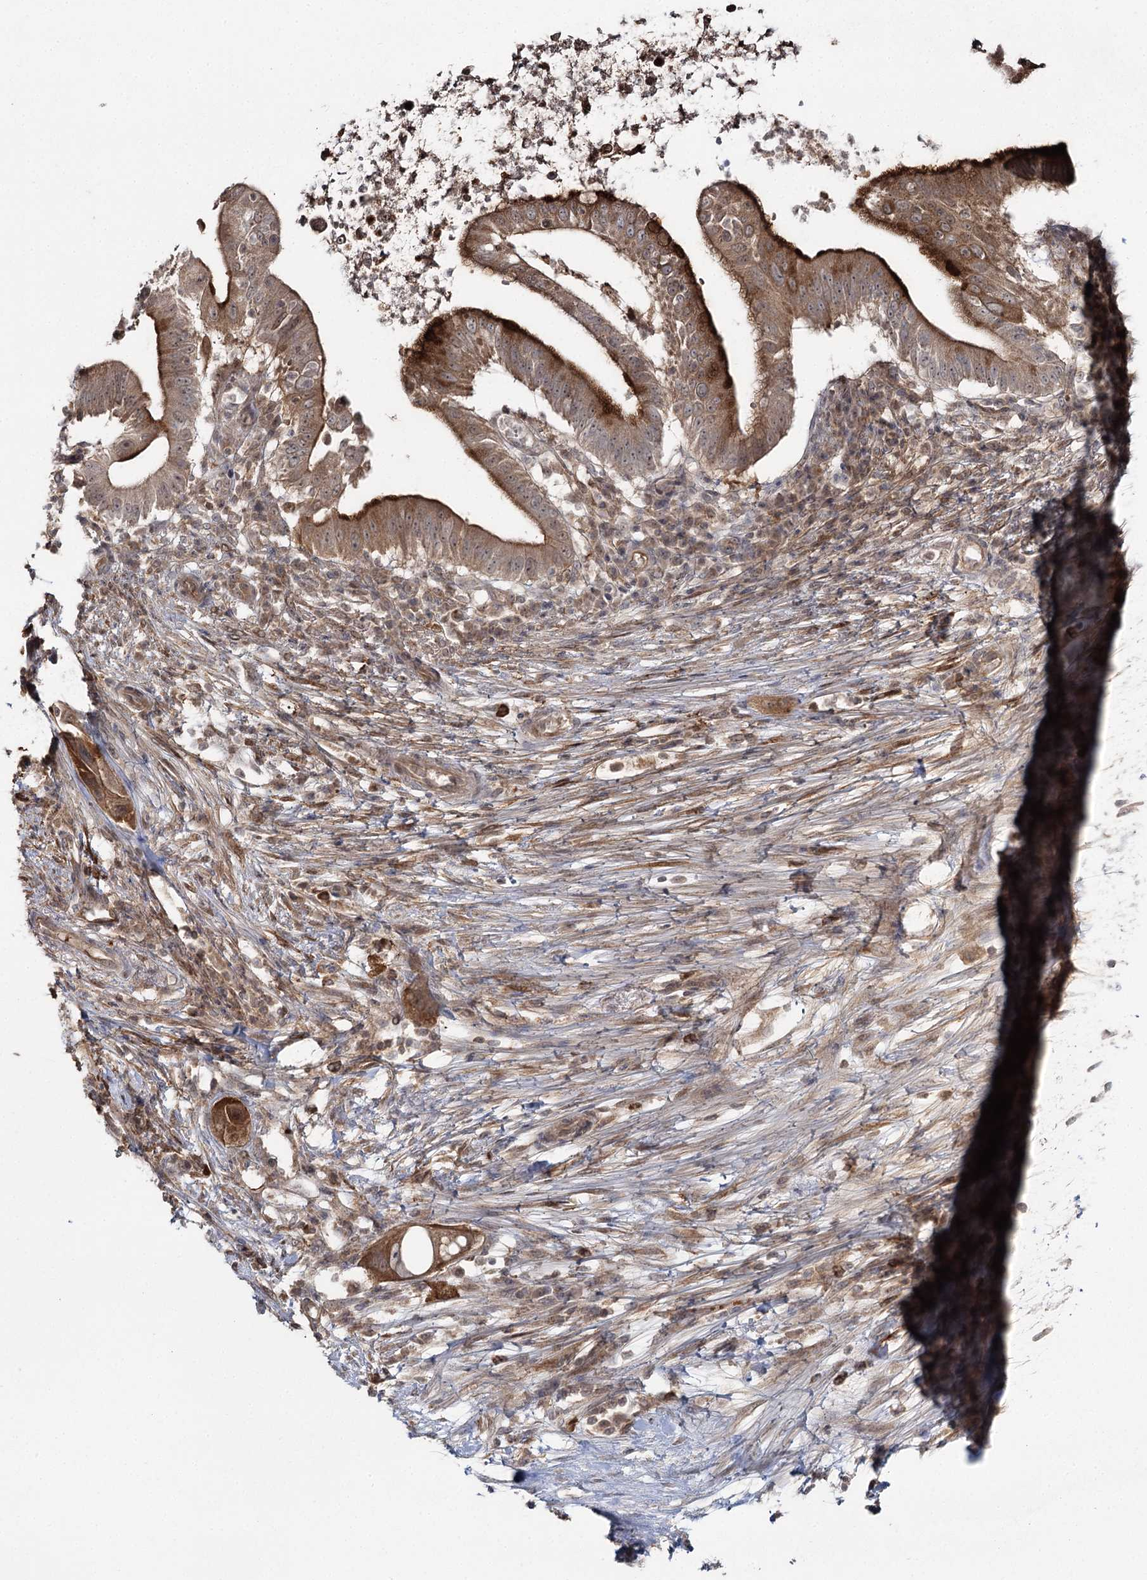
{"staining": {"intensity": "moderate", "quantity": ">75%", "location": "cytoplasmic/membranous"}, "tissue": "pancreatic cancer", "cell_type": "Tumor cells", "image_type": "cancer", "snomed": [{"axis": "morphology", "description": "Adenocarcinoma, NOS"}, {"axis": "topography", "description": "Pancreas"}], "caption": "Adenocarcinoma (pancreatic) stained with immunohistochemistry exhibits moderate cytoplasmic/membranous positivity in about >75% of tumor cells.", "gene": "WDR44", "patient": {"sex": "male", "age": 68}}